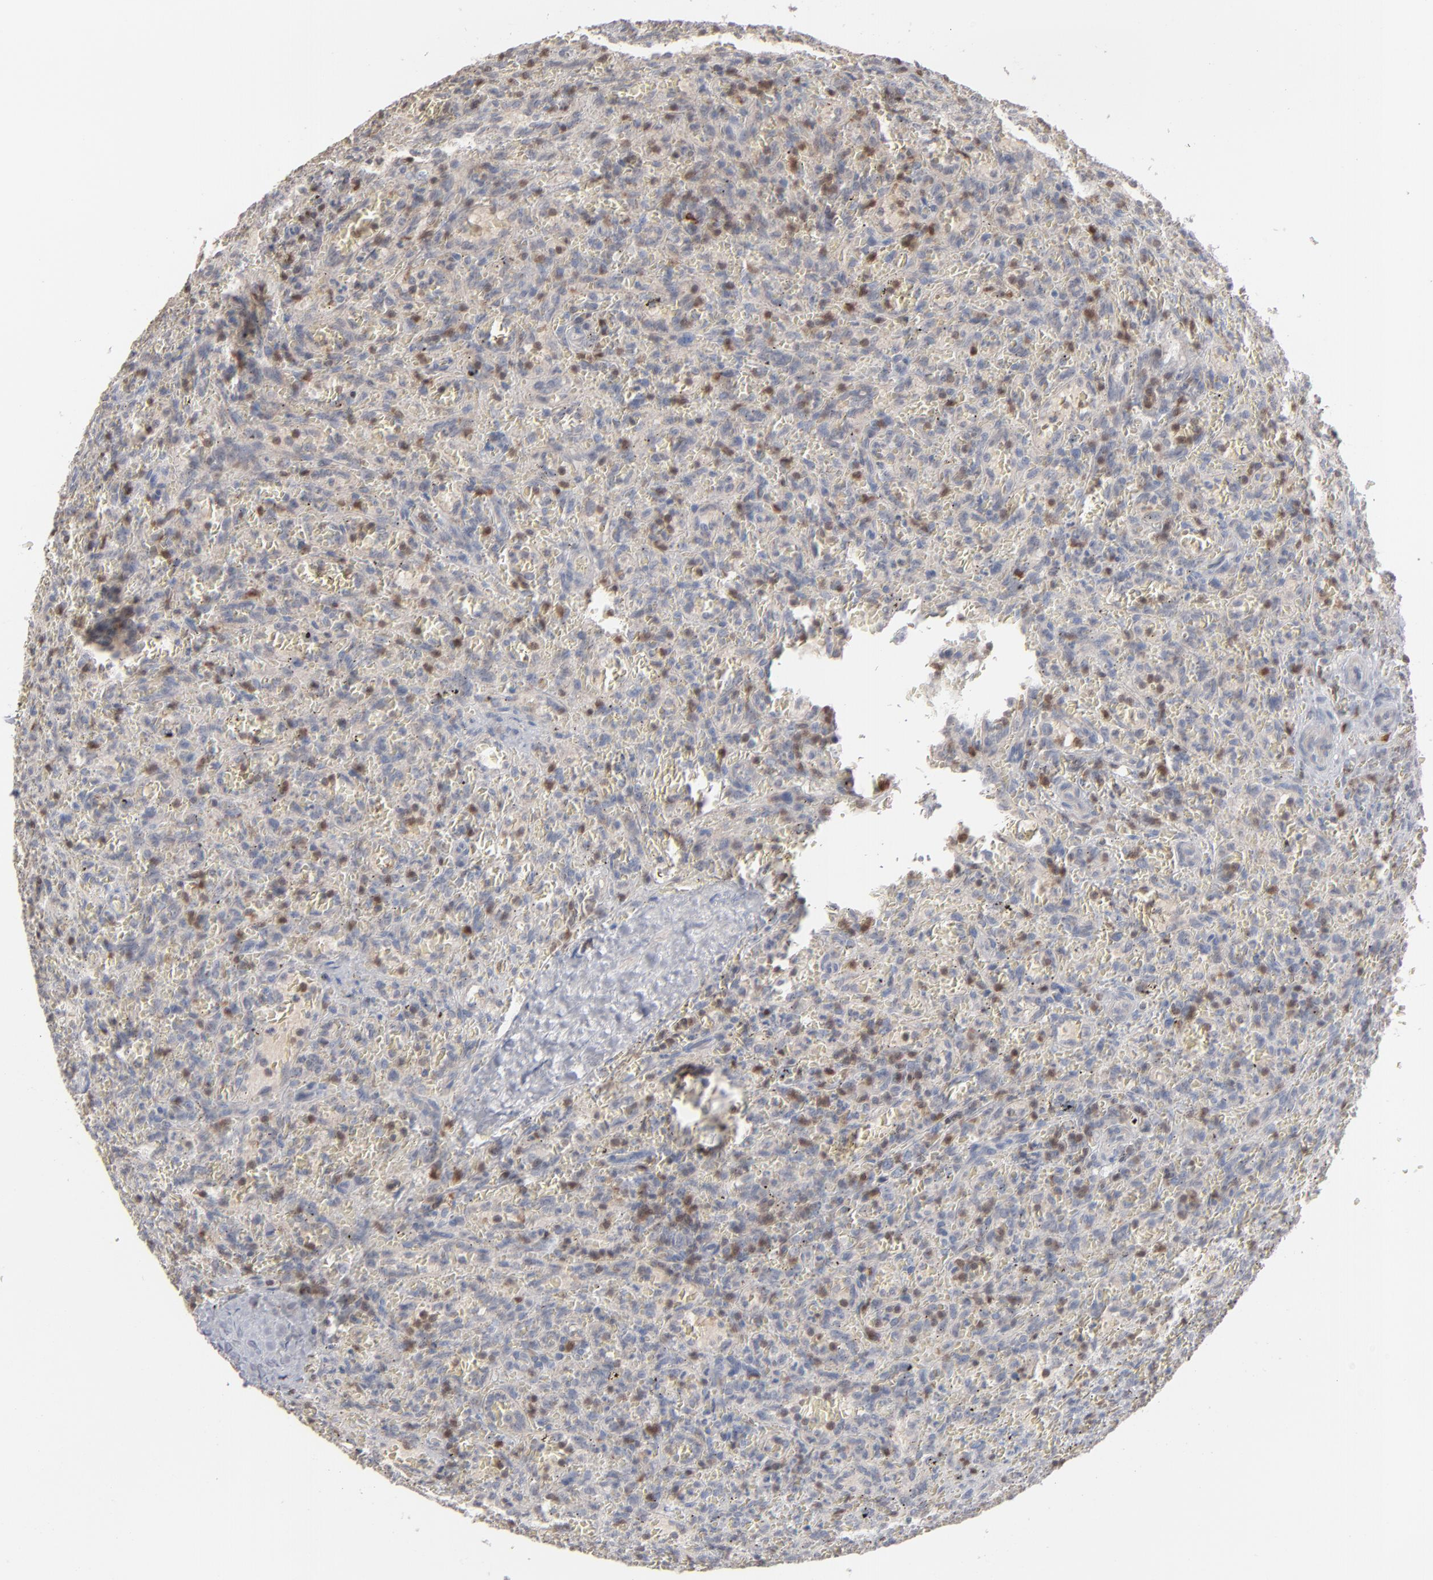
{"staining": {"intensity": "negative", "quantity": "none", "location": "none"}, "tissue": "lymphoma", "cell_type": "Tumor cells", "image_type": "cancer", "snomed": [{"axis": "morphology", "description": "Malignant lymphoma, non-Hodgkin's type, Low grade"}, {"axis": "topography", "description": "Spleen"}], "caption": "Immunohistochemistry histopathology image of human lymphoma stained for a protein (brown), which shows no staining in tumor cells.", "gene": "STAT4", "patient": {"sex": "female", "age": 64}}